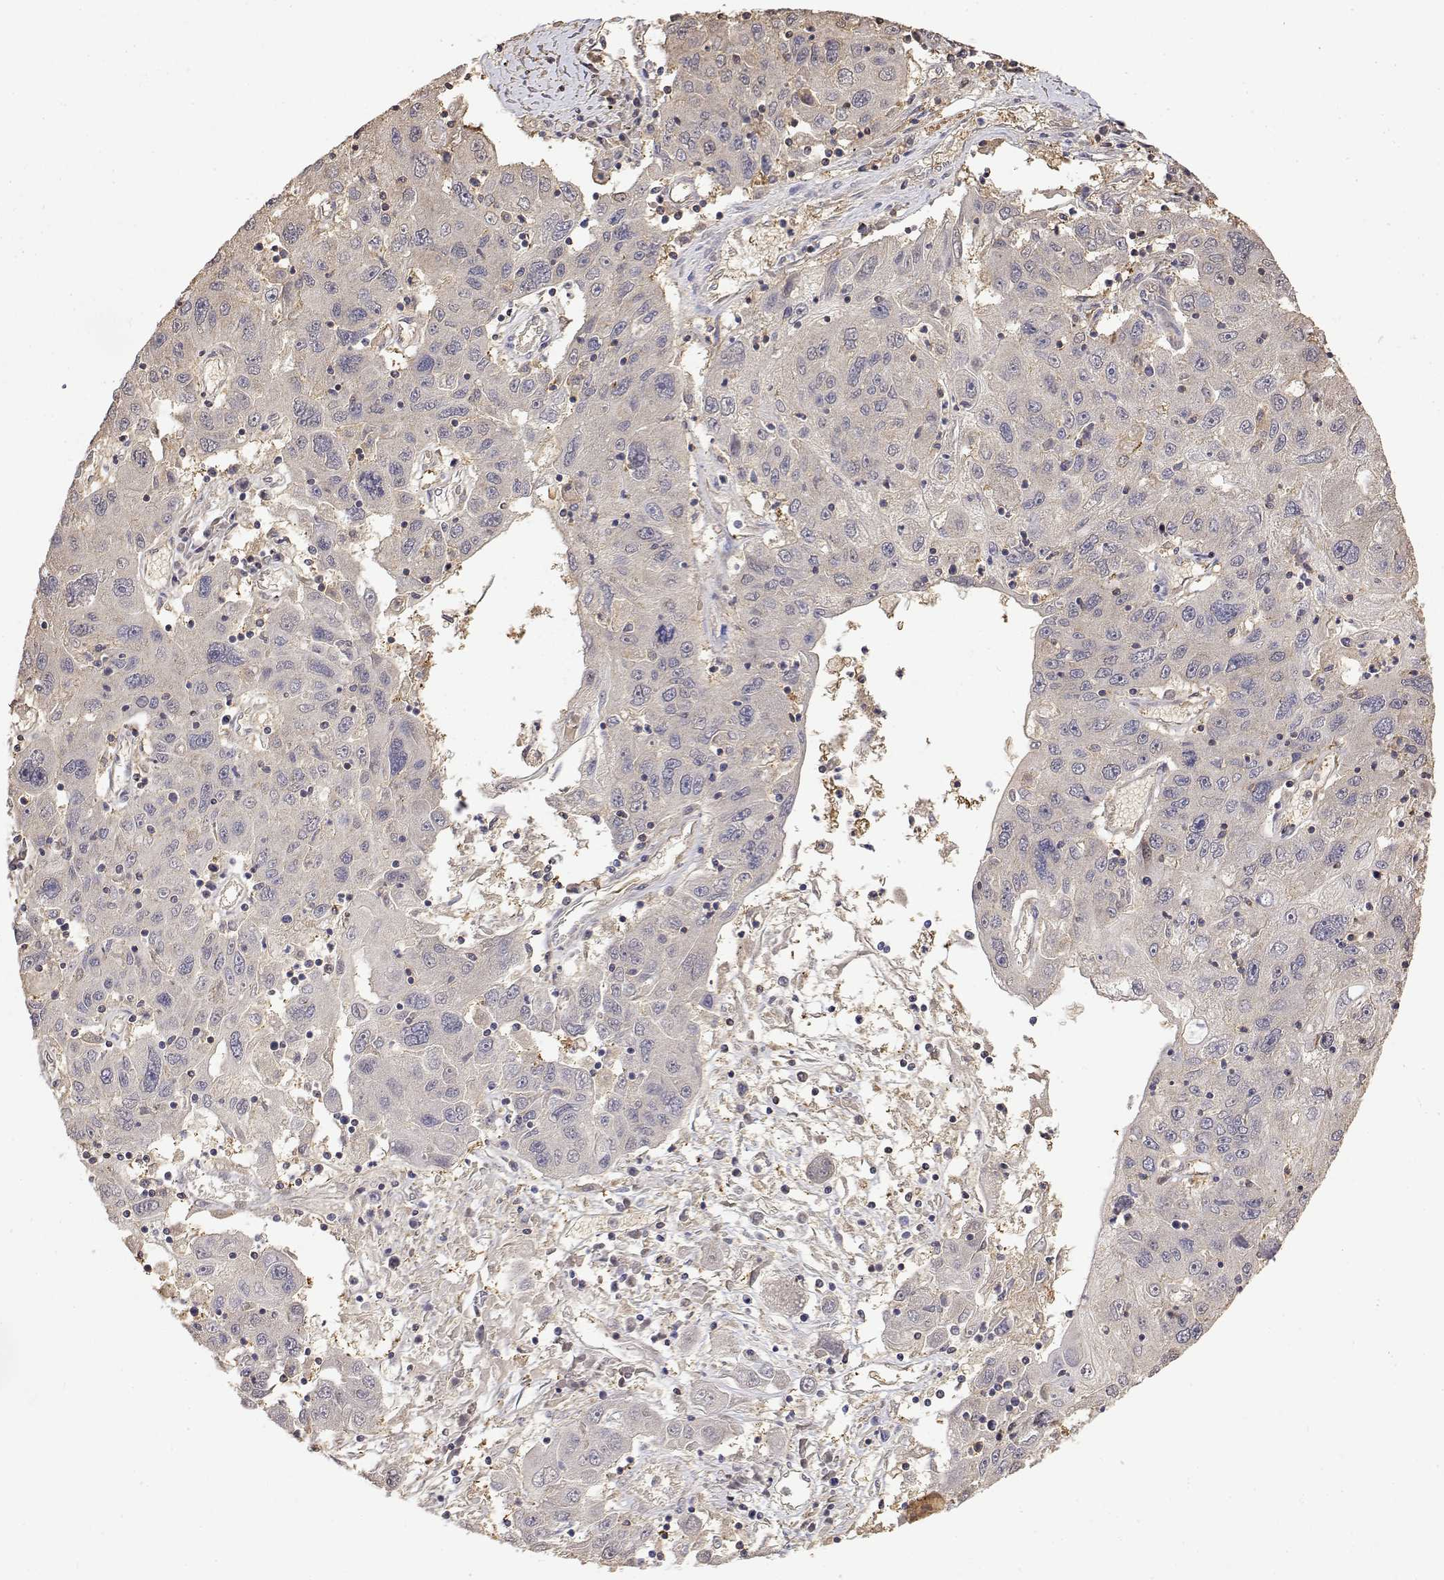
{"staining": {"intensity": "negative", "quantity": "none", "location": "none"}, "tissue": "stomach cancer", "cell_type": "Tumor cells", "image_type": "cancer", "snomed": [{"axis": "morphology", "description": "Adenocarcinoma, NOS"}, {"axis": "topography", "description": "Stomach"}], "caption": "A high-resolution micrograph shows IHC staining of stomach cancer (adenocarcinoma), which shows no significant expression in tumor cells. (DAB IHC, high magnification).", "gene": "TPI1", "patient": {"sex": "male", "age": 56}}